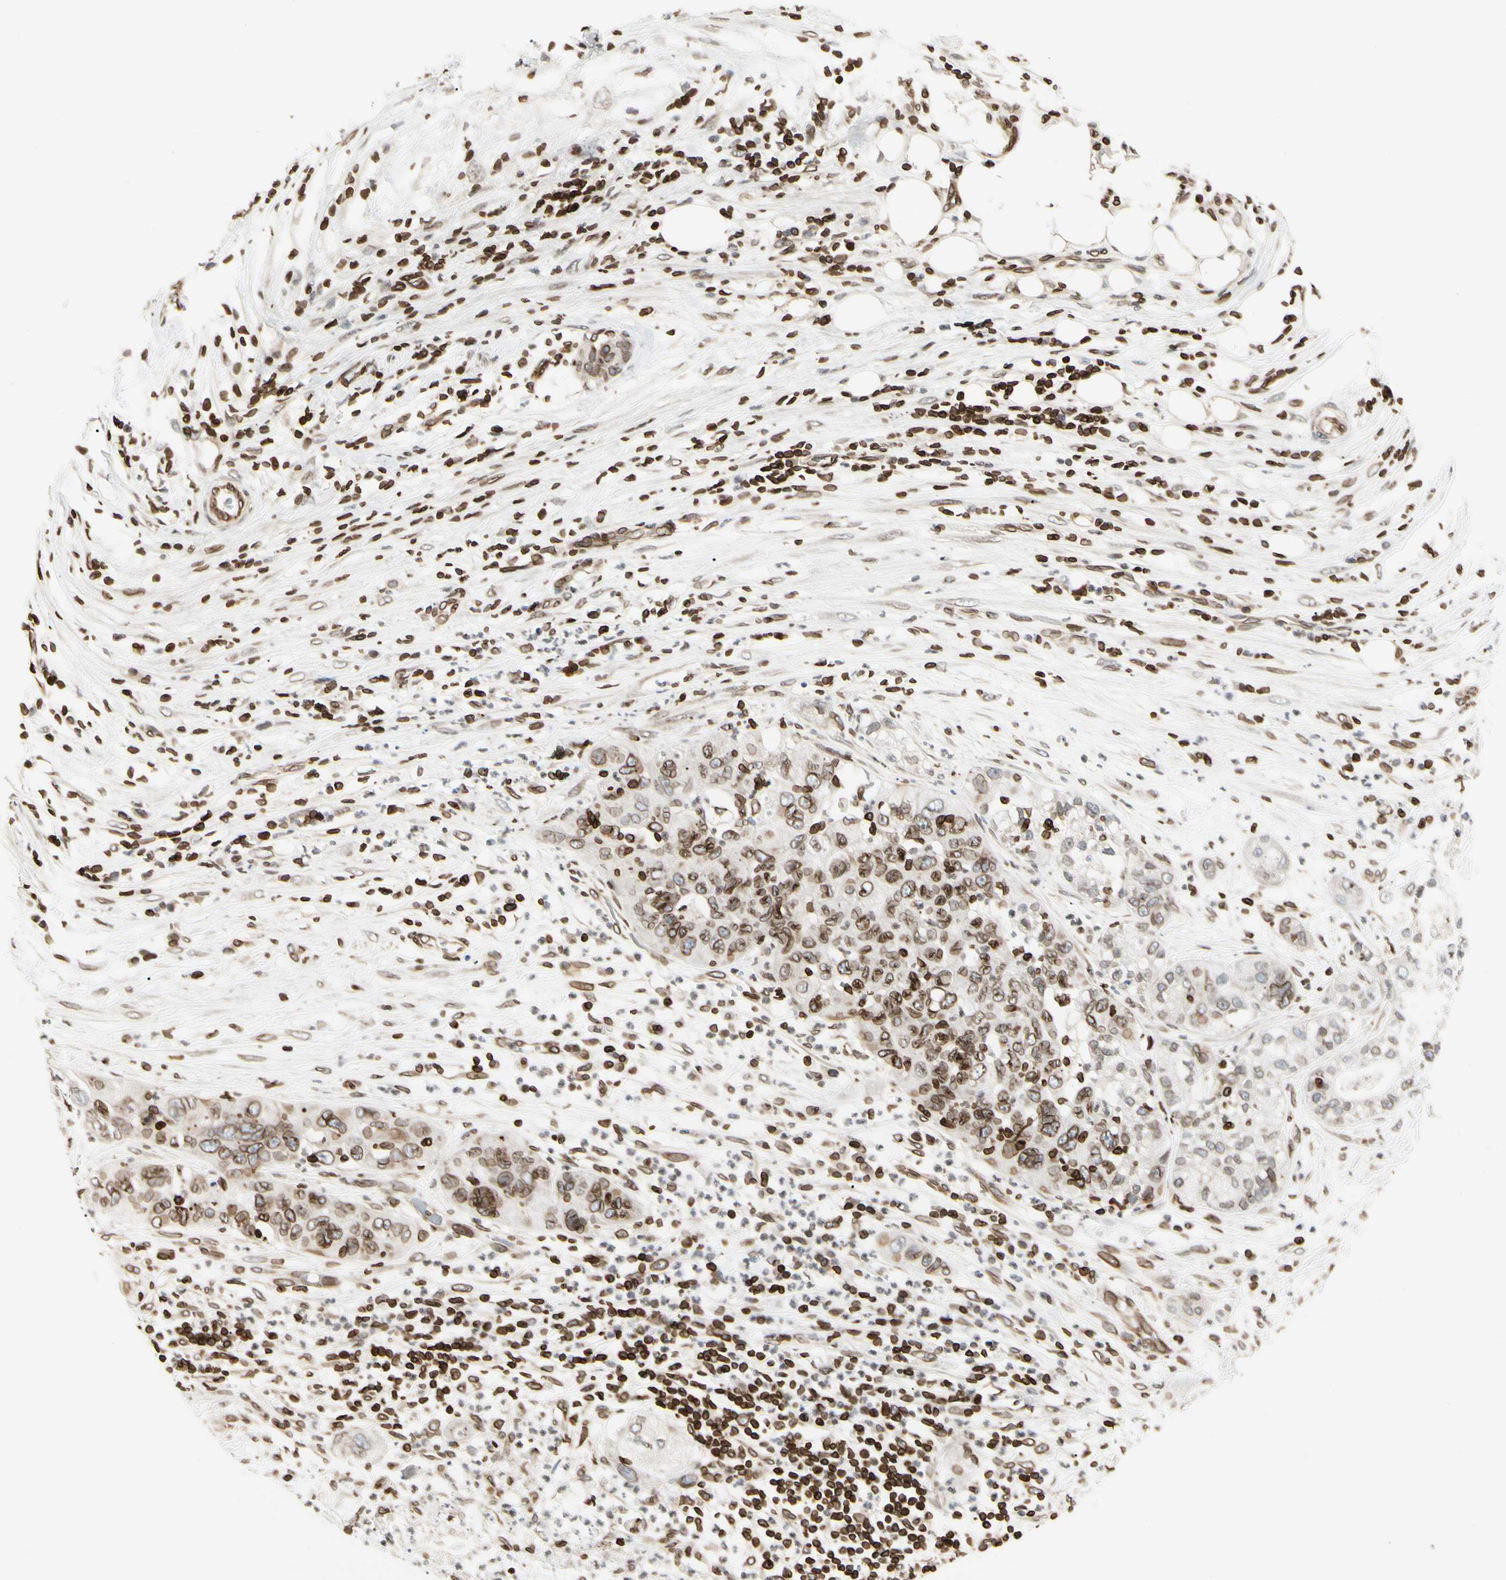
{"staining": {"intensity": "moderate", "quantity": "25%-75%", "location": "cytoplasmic/membranous,nuclear"}, "tissue": "pancreatic cancer", "cell_type": "Tumor cells", "image_type": "cancer", "snomed": [{"axis": "morphology", "description": "Adenocarcinoma, NOS"}, {"axis": "topography", "description": "Pancreas"}], "caption": "Pancreatic cancer (adenocarcinoma) stained with a brown dye displays moderate cytoplasmic/membranous and nuclear positive expression in about 25%-75% of tumor cells.", "gene": "TMPO", "patient": {"sex": "female", "age": 78}}